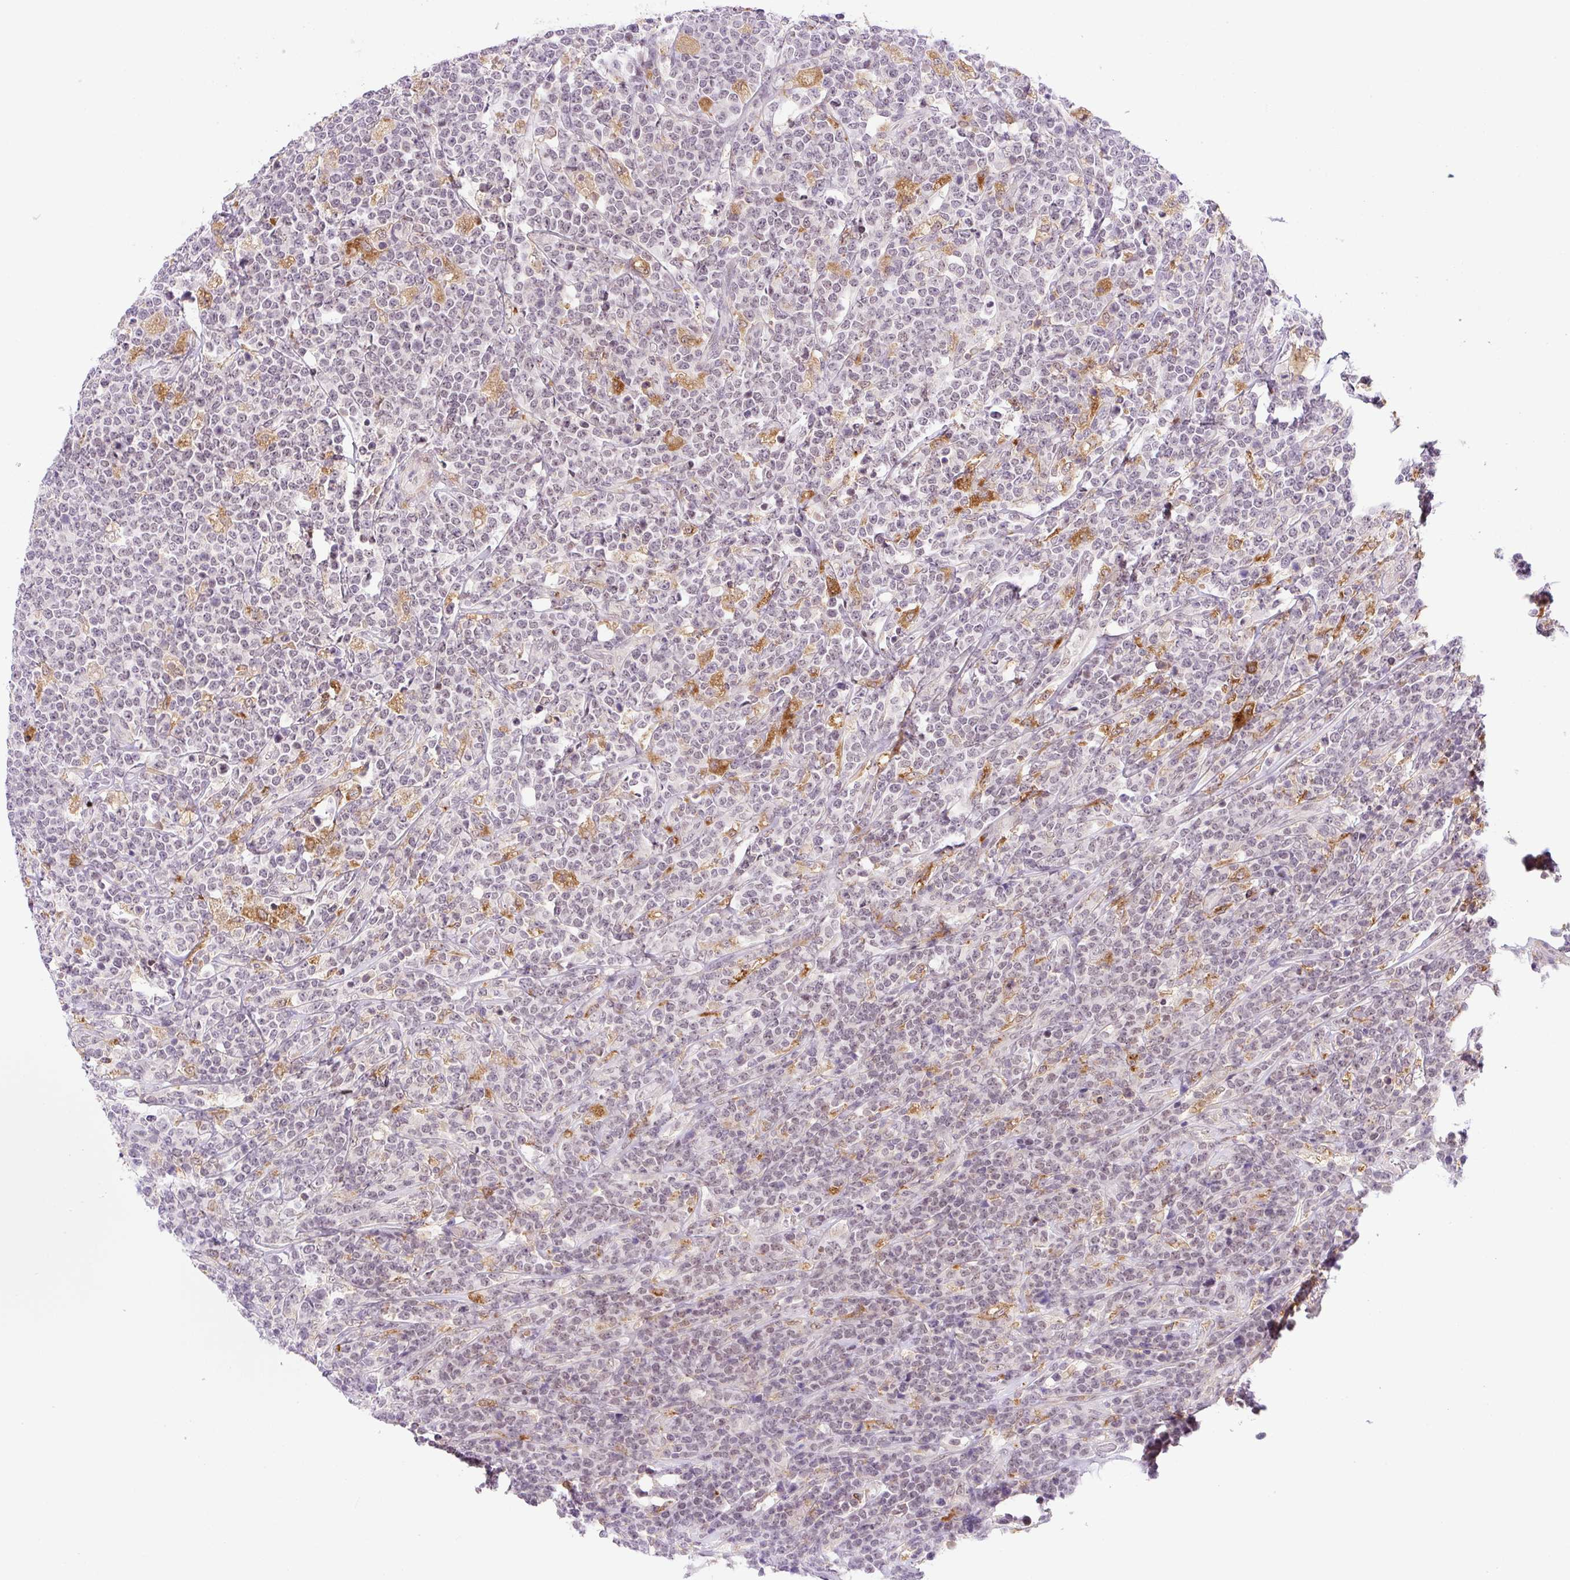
{"staining": {"intensity": "weak", "quantity": "25%-75%", "location": "nuclear"}, "tissue": "lymphoma", "cell_type": "Tumor cells", "image_type": "cancer", "snomed": [{"axis": "morphology", "description": "Malignant lymphoma, non-Hodgkin's type, High grade"}, {"axis": "topography", "description": "Small intestine"}], "caption": "Immunohistochemistry (DAB) staining of human malignant lymphoma, non-Hodgkin's type (high-grade) shows weak nuclear protein staining in about 25%-75% of tumor cells.", "gene": "CEBPZOS", "patient": {"sex": "male", "age": 8}}